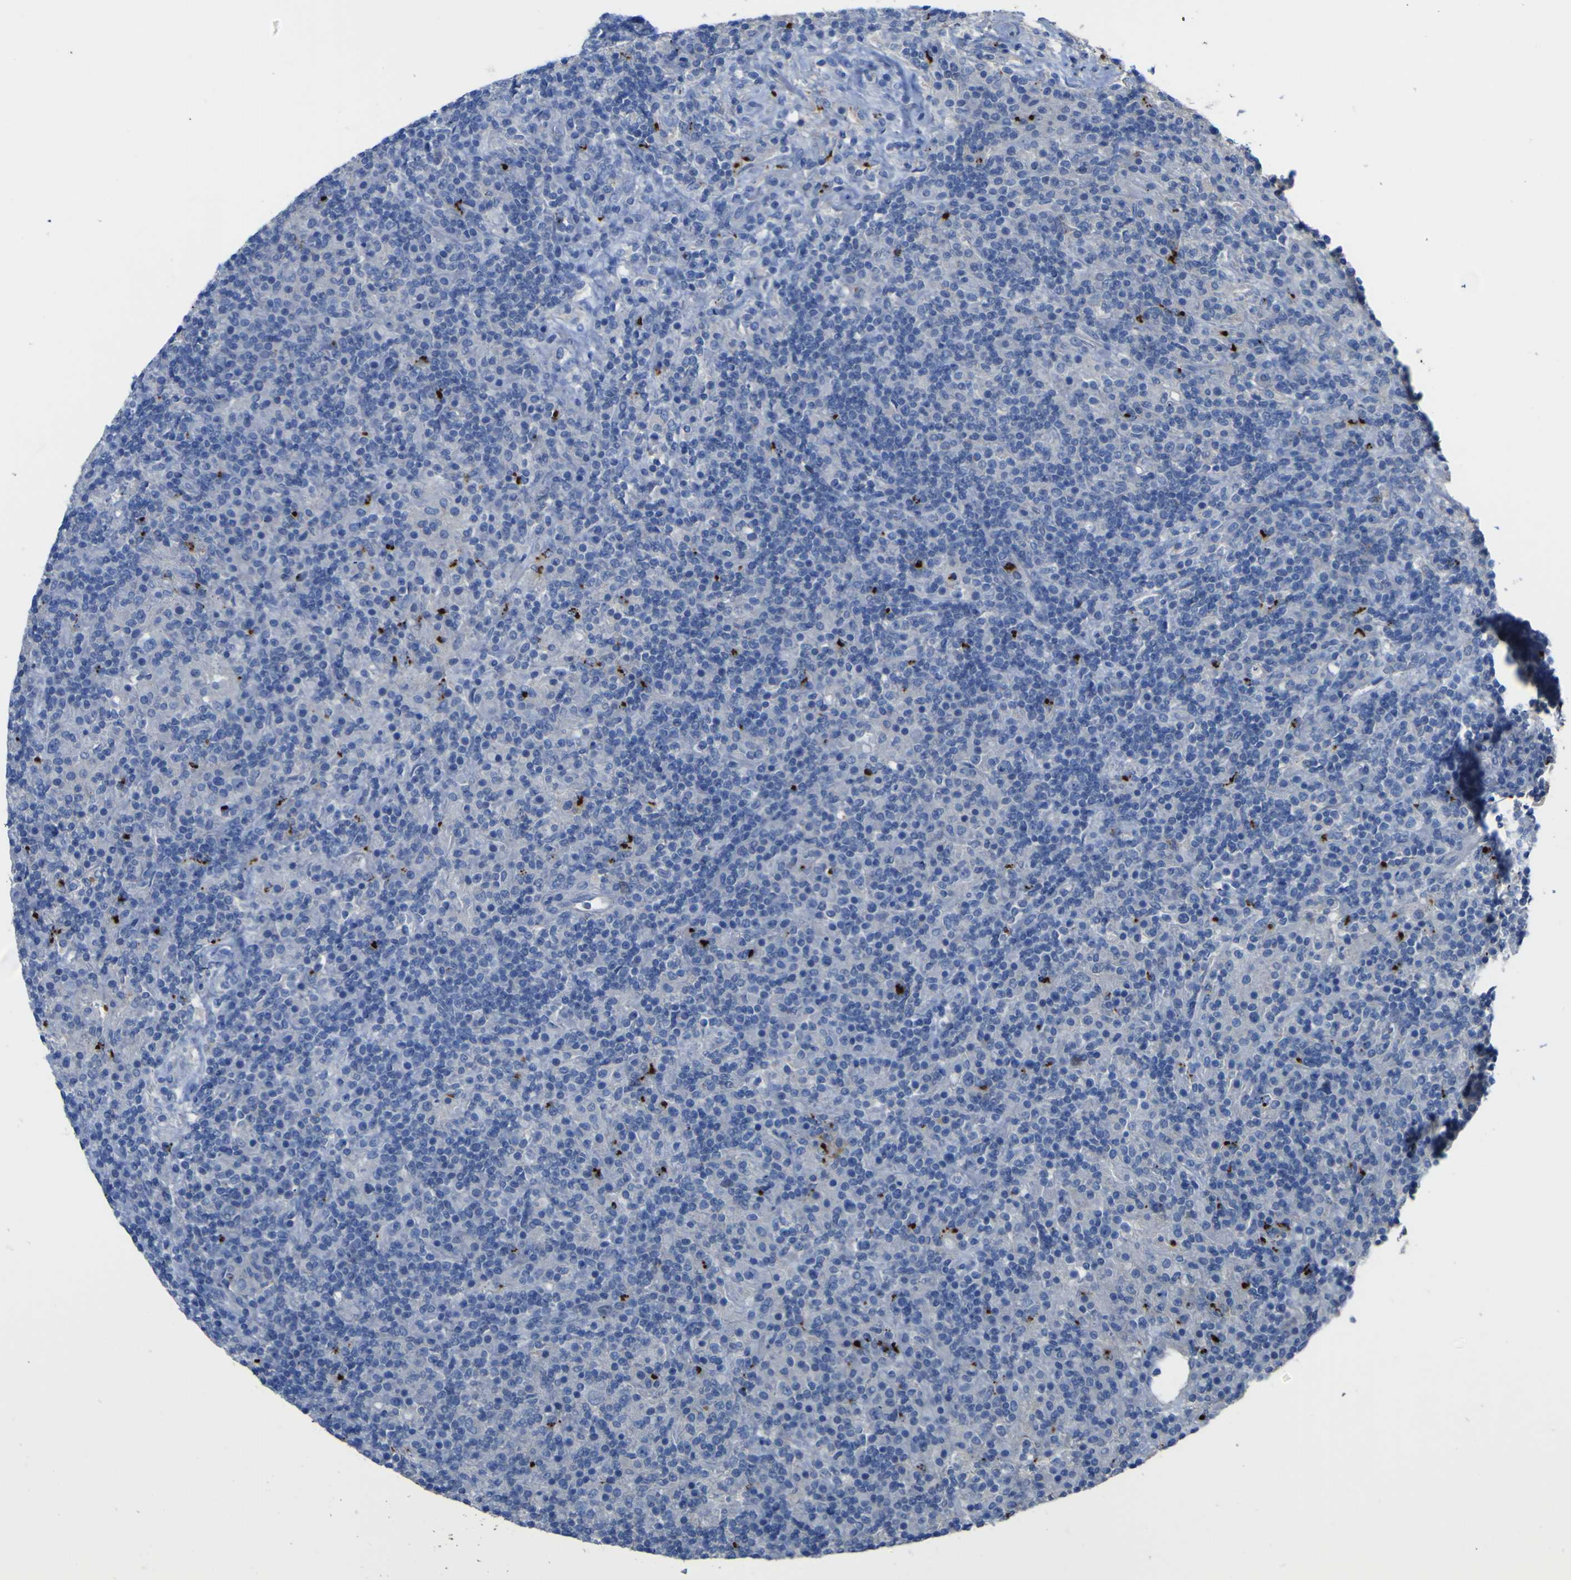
{"staining": {"intensity": "negative", "quantity": "none", "location": "none"}, "tissue": "lymphoma", "cell_type": "Tumor cells", "image_type": "cancer", "snomed": [{"axis": "morphology", "description": "Hodgkin's disease, NOS"}, {"axis": "topography", "description": "Lymph node"}], "caption": "A high-resolution photomicrograph shows immunohistochemistry staining of lymphoma, which exhibits no significant expression in tumor cells.", "gene": "AGO4", "patient": {"sex": "male", "age": 70}}